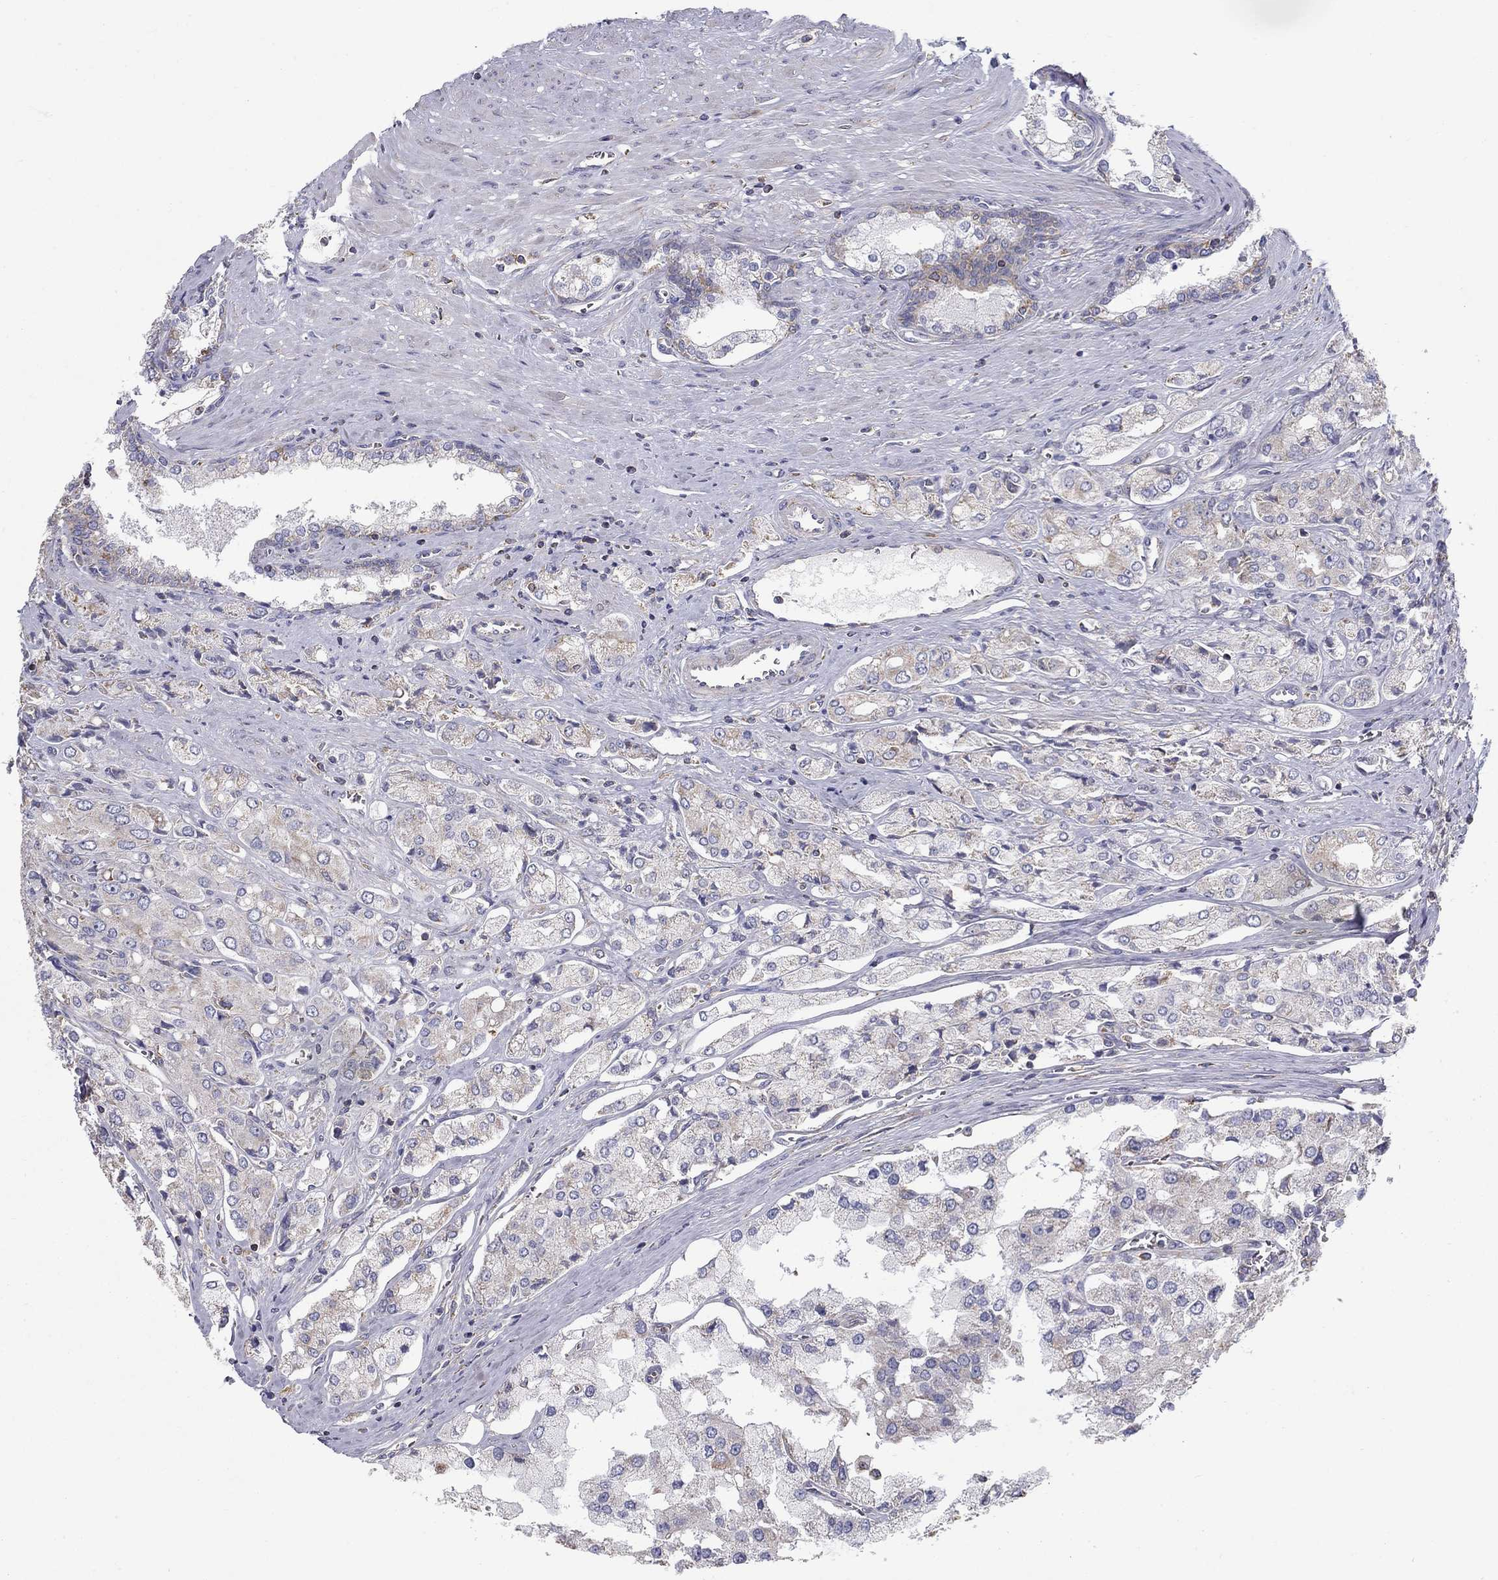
{"staining": {"intensity": "weak", "quantity": "<25%", "location": "cytoplasmic/membranous"}, "tissue": "prostate cancer", "cell_type": "Tumor cells", "image_type": "cancer", "snomed": [{"axis": "morphology", "description": "Adenocarcinoma, NOS"}, {"axis": "topography", "description": "Prostate and seminal vesicle, NOS"}, {"axis": "topography", "description": "Prostate"}], "caption": "IHC of prostate cancer shows no expression in tumor cells.", "gene": "NME5", "patient": {"sex": "male", "age": 67}}